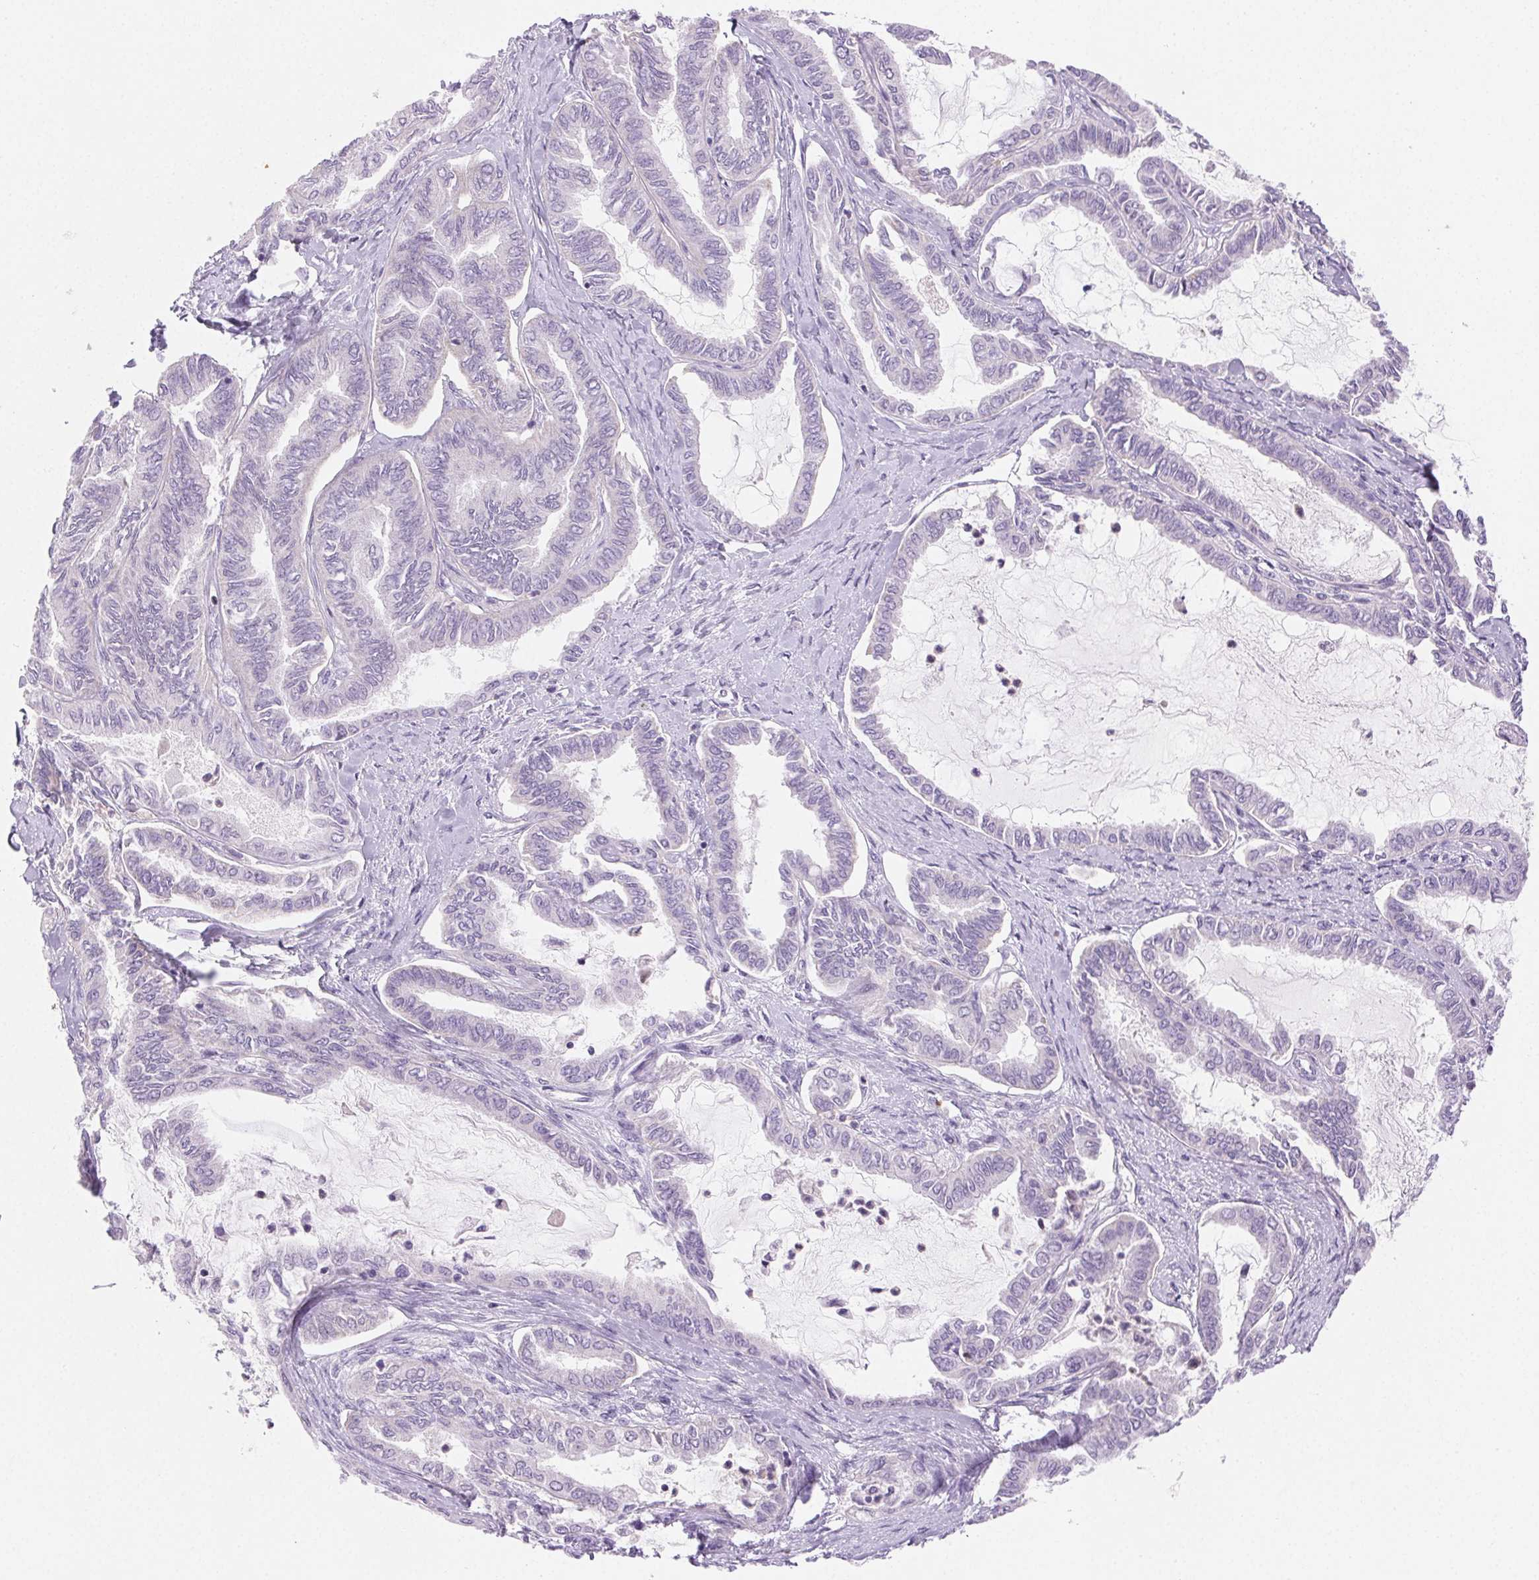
{"staining": {"intensity": "negative", "quantity": "none", "location": "none"}, "tissue": "ovarian cancer", "cell_type": "Tumor cells", "image_type": "cancer", "snomed": [{"axis": "morphology", "description": "Carcinoma, endometroid"}, {"axis": "topography", "description": "Ovary"}], "caption": "Ovarian endometroid carcinoma was stained to show a protein in brown. There is no significant expression in tumor cells. Nuclei are stained in blue.", "gene": "FGA", "patient": {"sex": "female", "age": 70}}